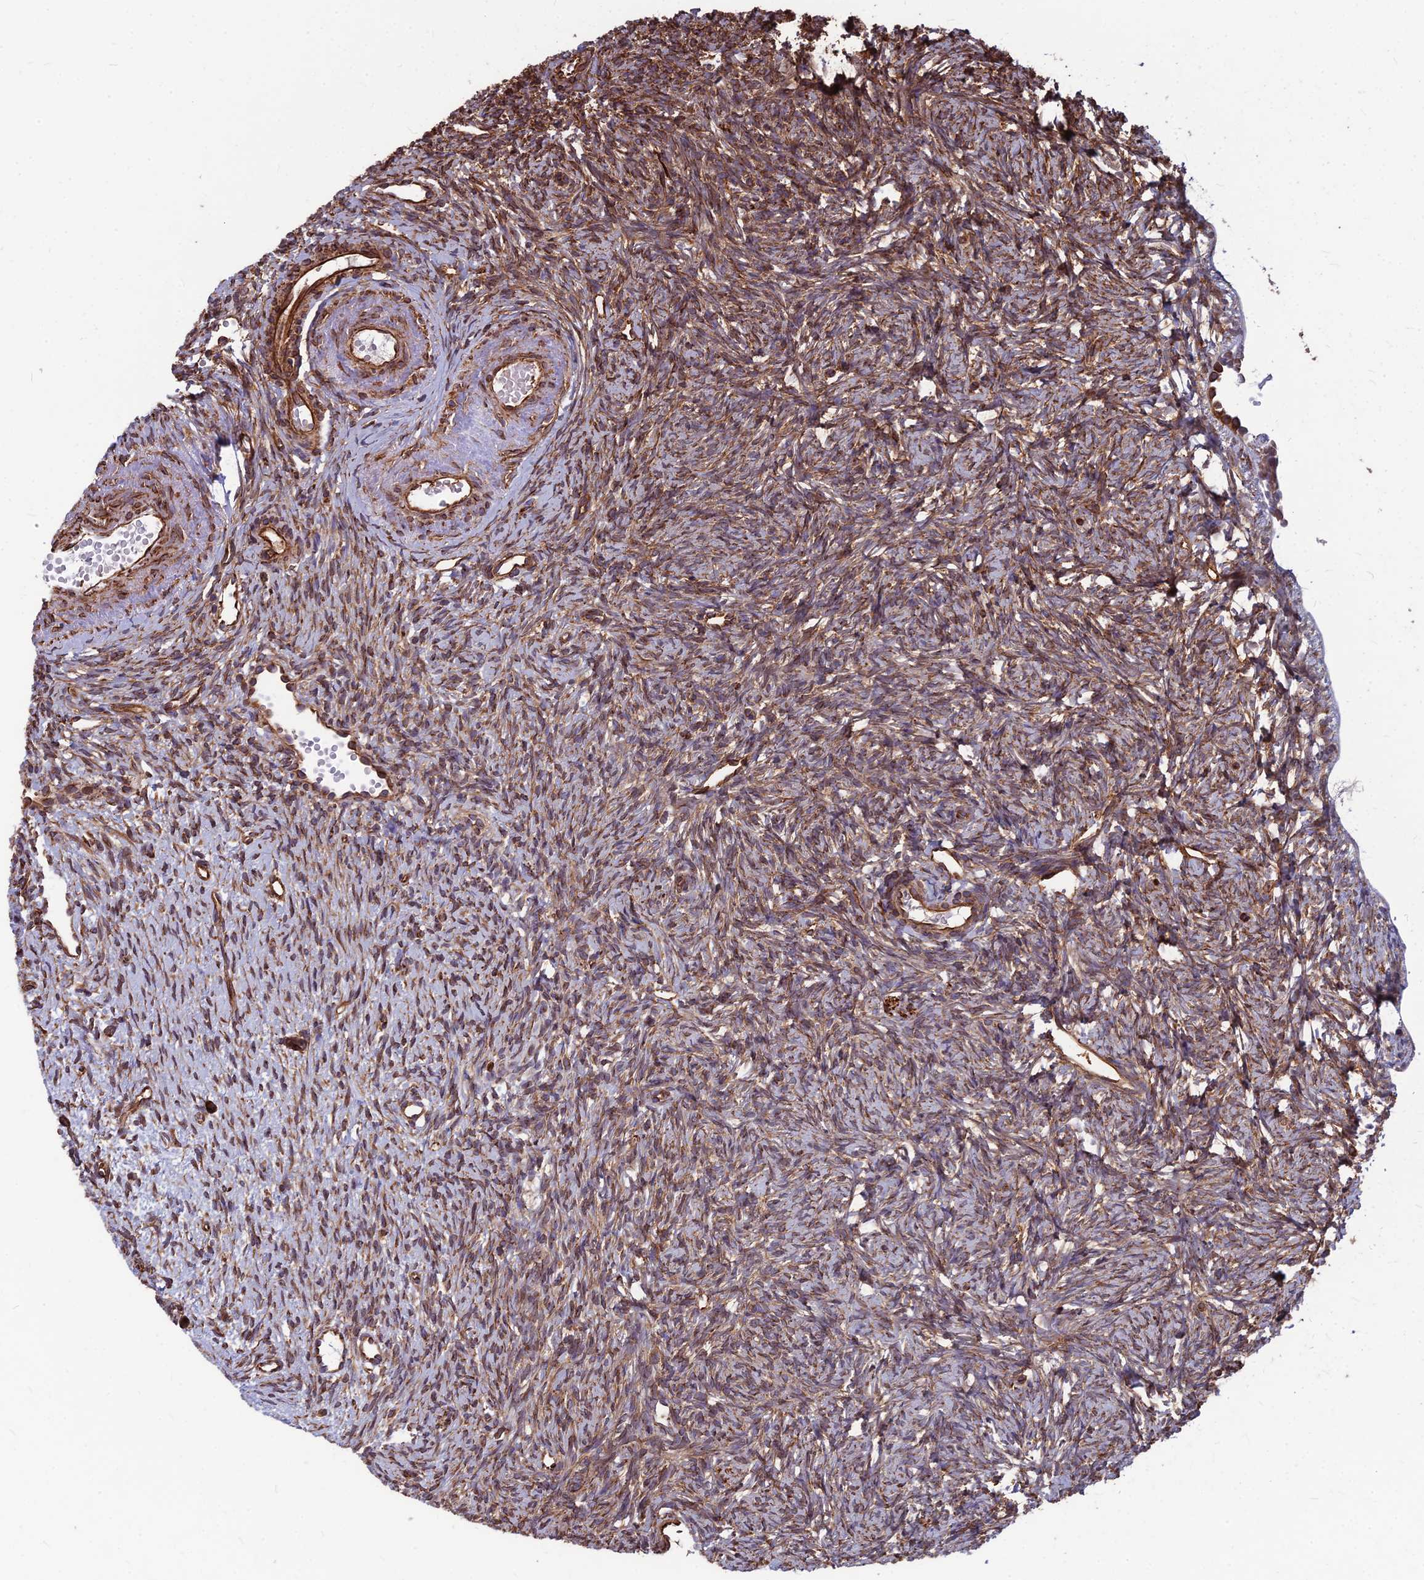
{"staining": {"intensity": "moderate", "quantity": ">75%", "location": "cytoplasmic/membranous"}, "tissue": "ovary", "cell_type": "Follicle cells", "image_type": "normal", "snomed": [{"axis": "morphology", "description": "Normal tissue, NOS"}, {"axis": "topography", "description": "Ovary"}], "caption": "IHC histopathology image of benign human ovary stained for a protein (brown), which exhibits medium levels of moderate cytoplasmic/membranous positivity in approximately >75% of follicle cells.", "gene": "LSM6", "patient": {"sex": "female", "age": 51}}